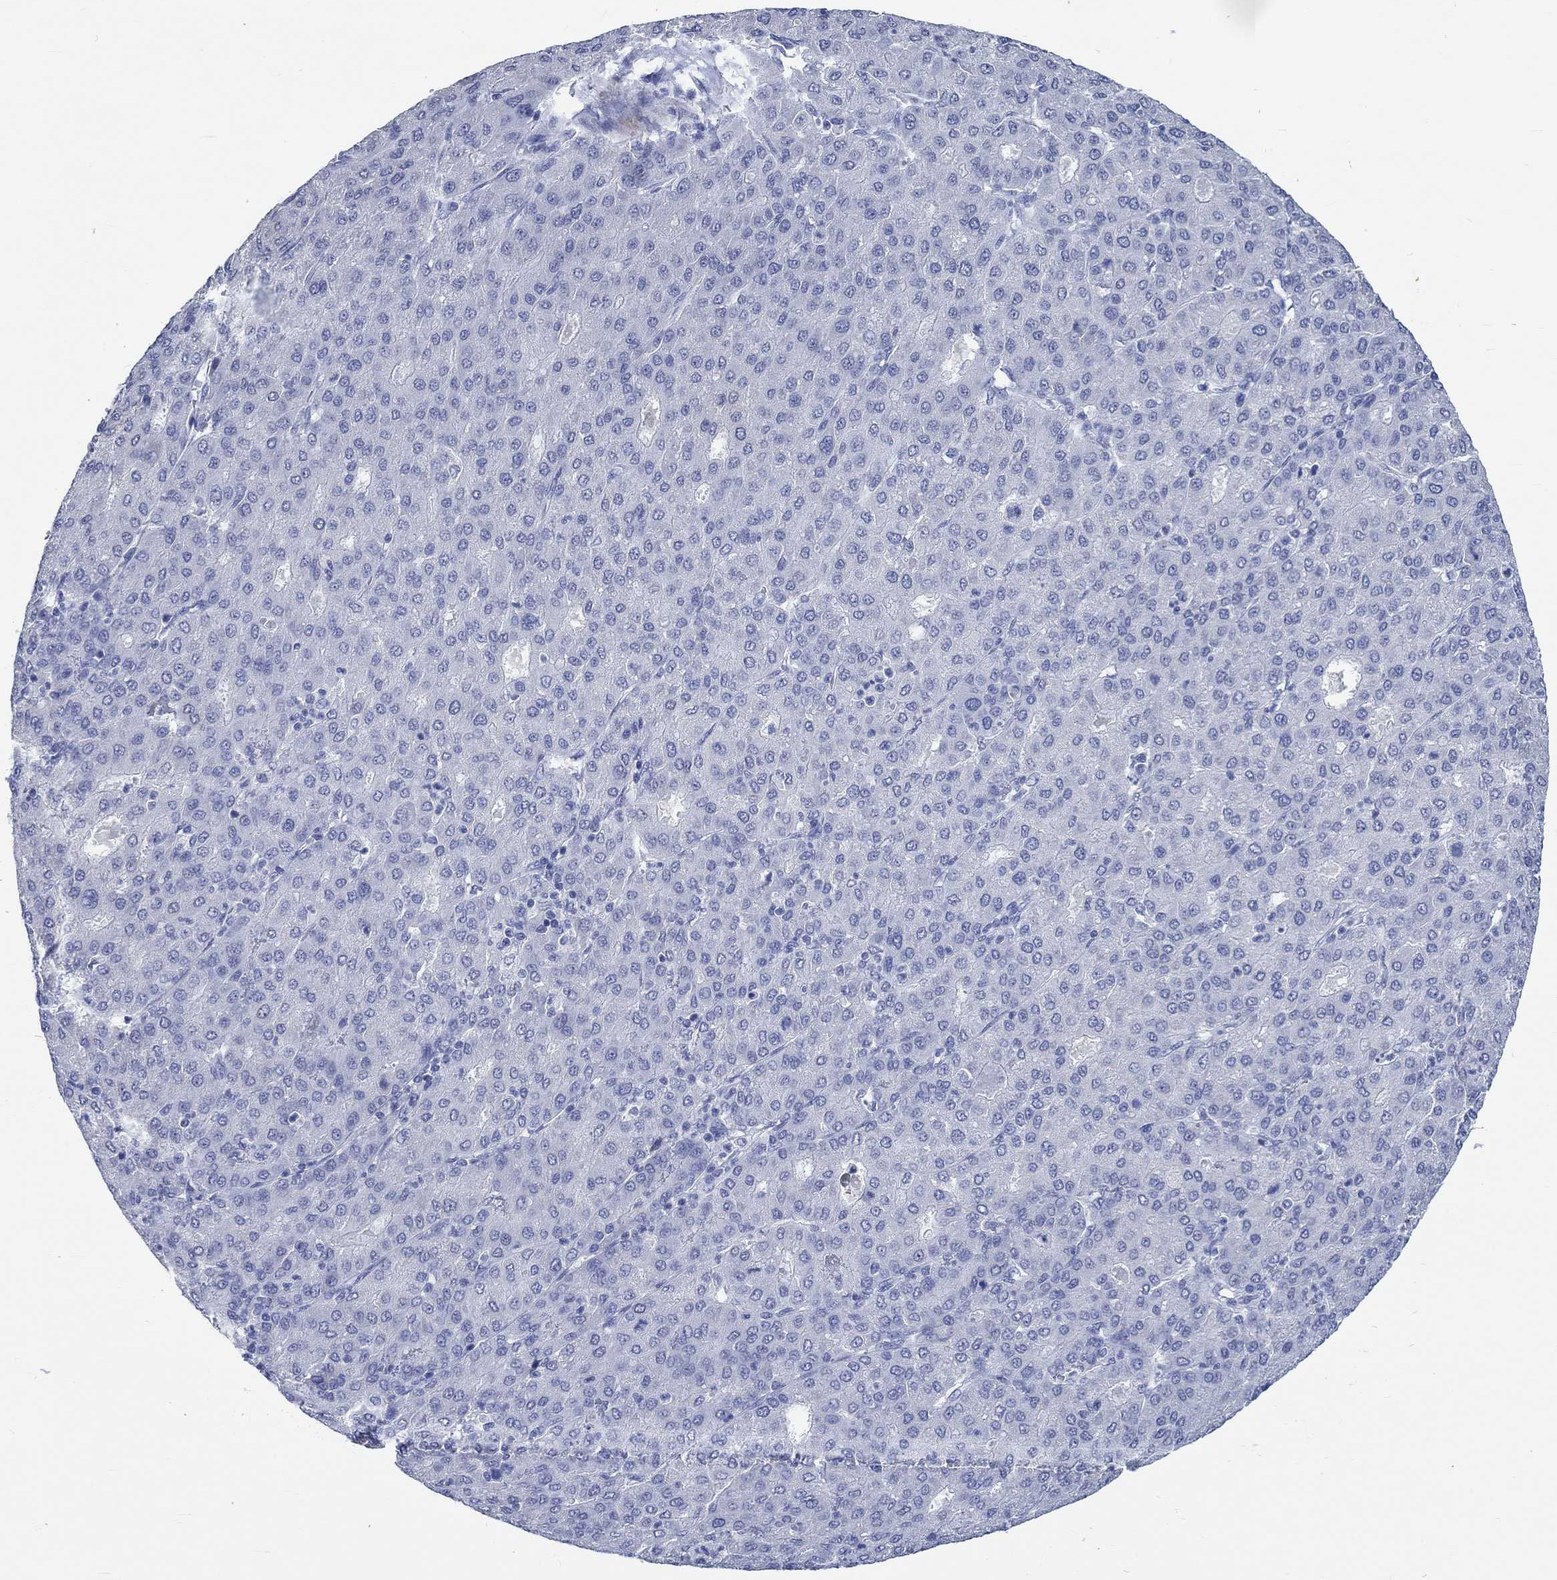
{"staining": {"intensity": "negative", "quantity": "none", "location": "none"}, "tissue": "liver cancer", "cell_type": "Tumor cells", "image_type": "cancer", "snomed": [{"axis": "morphology", "description": "Carcinoma, Hepatocellular, NOS"}, {"axis": "topography", "description": "Liver"}], "caption": "The histopathology image displays no significant positivity in tumor cells of liver cancer (hepatocellular carcinoma).", "gene": "C4orf47", "patient": {"sex": "male", "age": 65}}